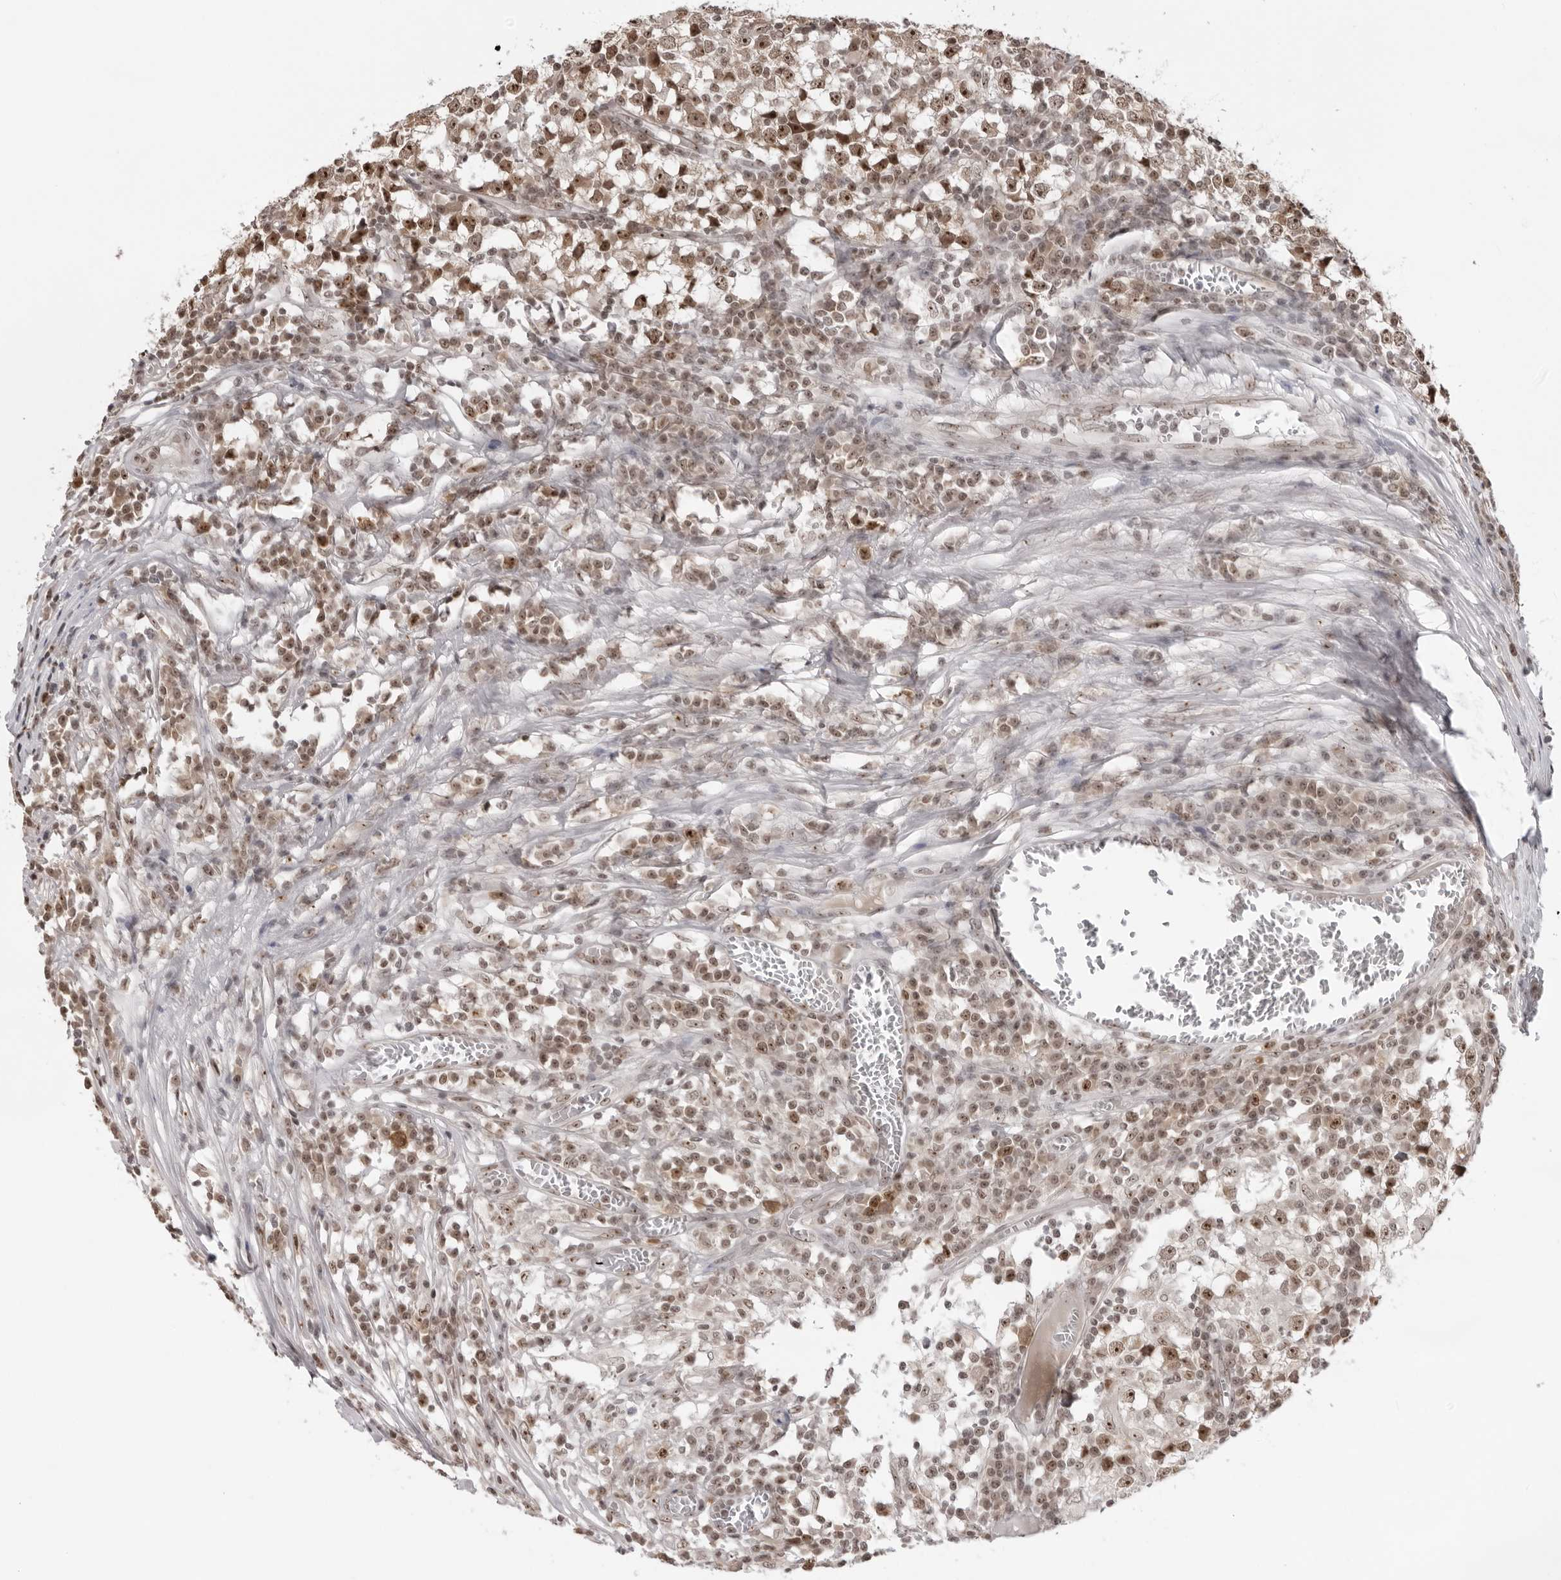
{"staining": {"intensity": "moderate", "quantity": ">75%", "location": "nuclear"}, "tissue": "testis cancer", "cell_type": "Tumor cells", "image_type": "cancer", "snomed": [{"axis": "morphology", "description": "Seminoma, NOS"}, {"axis": "topography", "description": "Testis"}], "caption": "Tumor cells reveal medium levels of moderate nuclear positivity in about >75% of cells in testis cancer (seminoma).", "gene": "EXOSC10", "patient": {"sex": "male", "age": 65}}